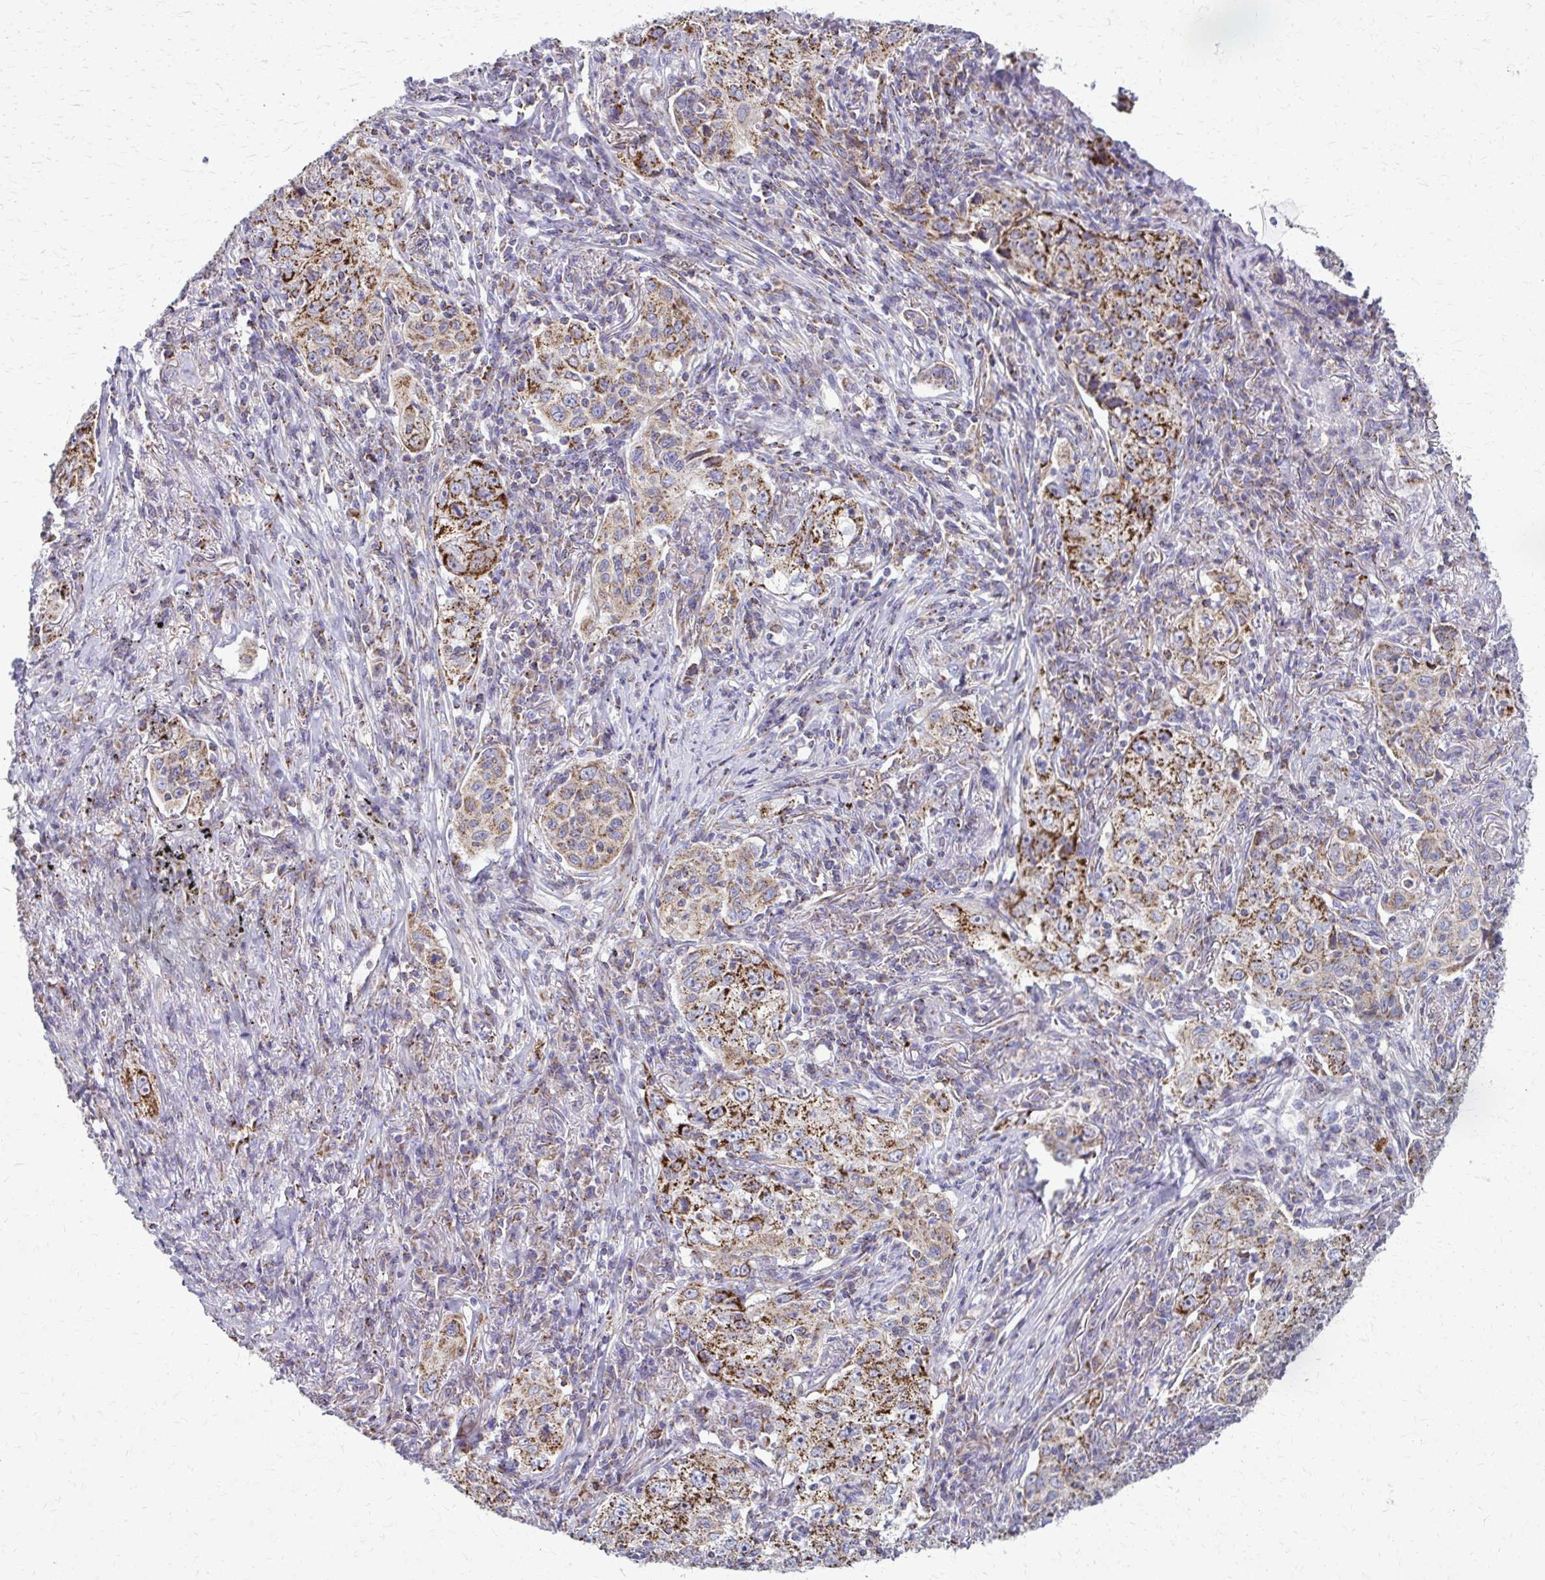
{"staining": {"intensity": "strong", "quantity": "25%-75%", "location": "cytoplasmic/membranous"}, "tissue": "lung cancer", "cell_type": "Tumor cells", "image_type": "cancer", "snomed": [{"axis": "morphology", "description": "Squamous cell carcinoma, NOS"}, {"axis": "topography", "description": "Lung"}], "caption": "A brown stain highlights strong cytoplasmic/membranous expression of a protein in human lung squamous cell carcinoma tumor cells. Immunohistochemistry (ihc) stains the protein in brown and the nuclei are stained blue.", "gene": "TVP23A", "patient": {"sex": "male", "age": 71}}